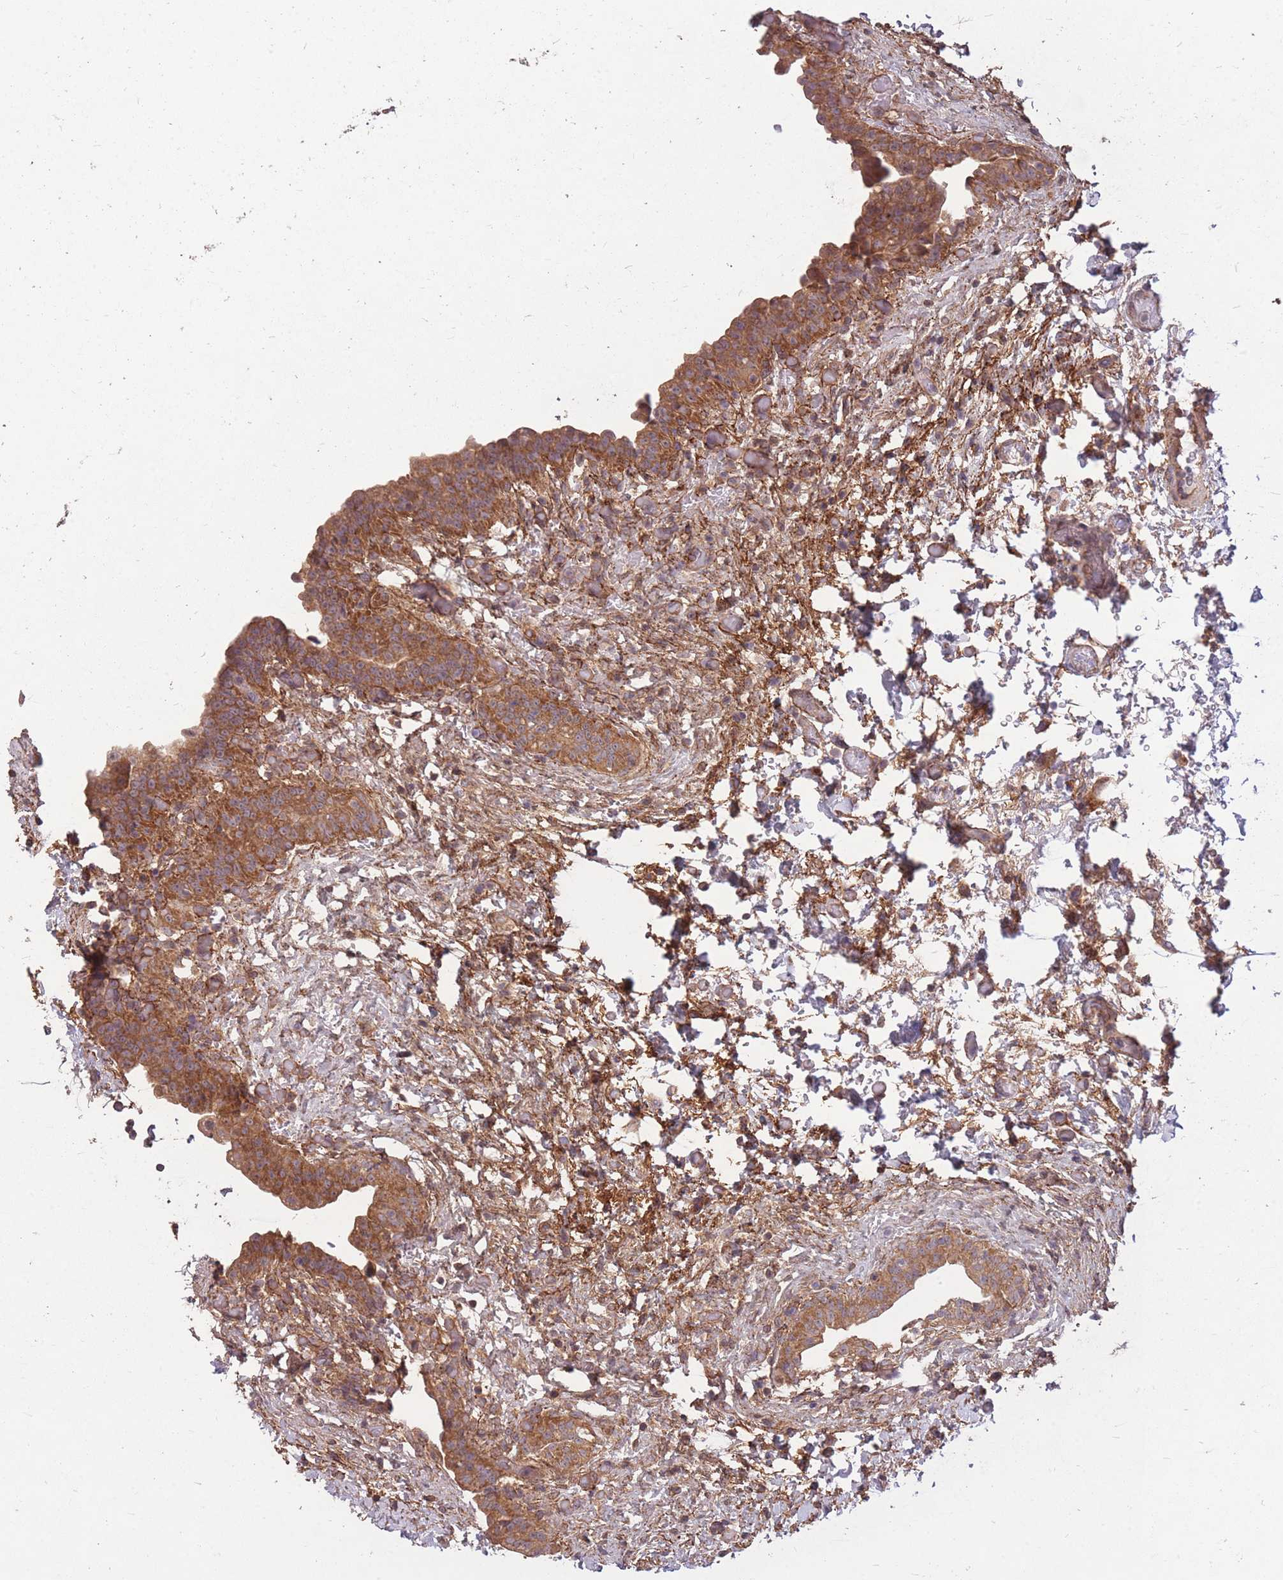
{"staining": {"intensity": "moderate", "quantity": ">75%", "location": "cytoplasmic/membranous"}, "tissue": "urinary bladder", "cell_type": "Urothelial cells", "image_type": "normal", "snomed": [{"axis": "morphology", "description": "Normal tissue, NOS"}, {"axis": "topography", "description": "Urinary bladder"}], "caption": "Immunohistochemical staining of benign human urinary bladder demonstrates >75% levels of moderate cytoplasmic/membranous protein expression in approximately >75% of urothelial cells.", "gene": "DYNC1LI2", "patient": {"sex": "male", "age": 69}}